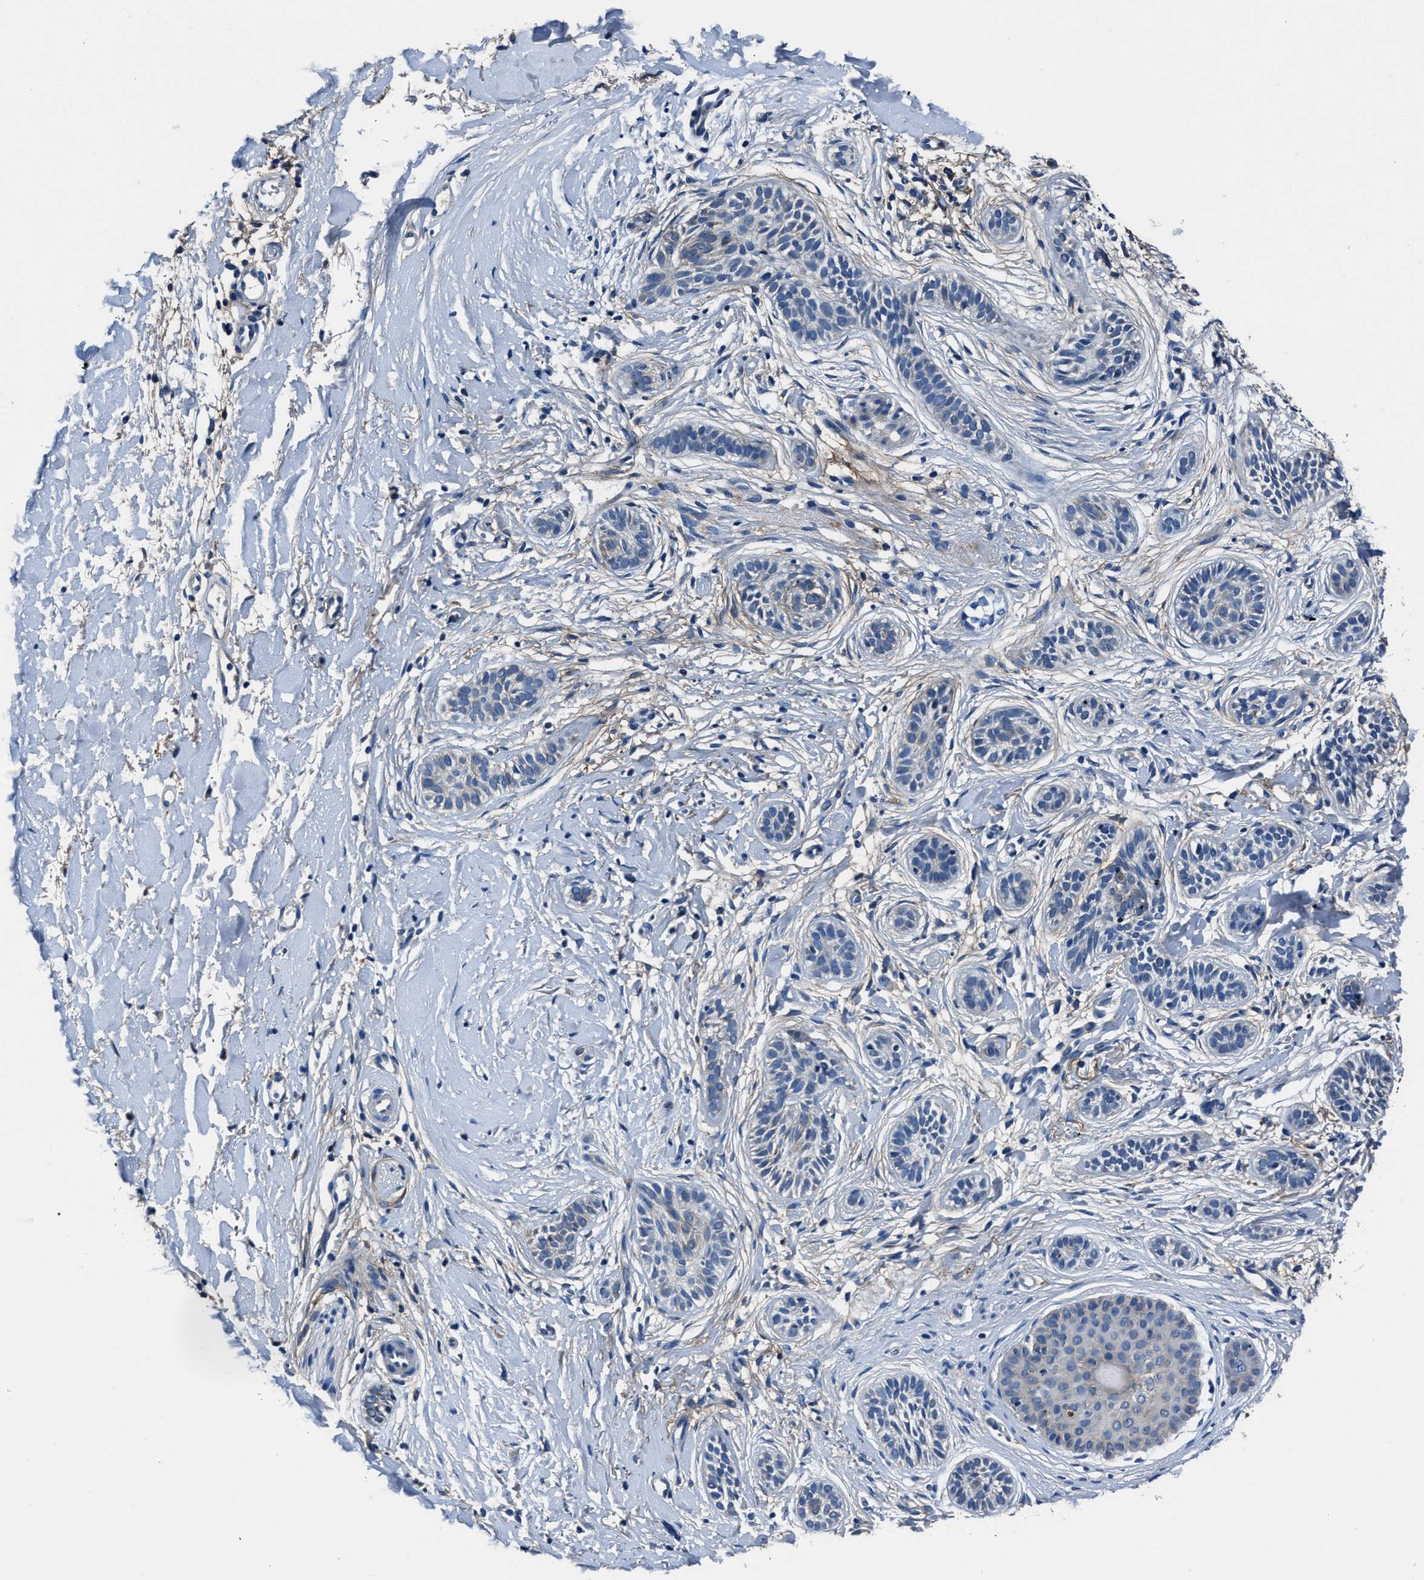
{"staining": {"intensity": "negative", "quantity": "none", "location": "none"}, "tissue": "skin cancer", "cell_type": "Tumor cells", "image_type": "cancer", "snomed": [{"axis": "morphology", "description": "Normal tissue, NOS"}, {"axis": "morphology", "description": "Basal cell carcinoma"}, {"axis": "topography", "description": "Skin"}], "caption": "Immunohistochemistry photomicrograph of neoplastic tissue: human skin basal cell carcinoma stained with DAB exhibits no significant protein staining in tumor cells.", "gene": "FGL2", "patient": {"sex": "male", "age": 63}}